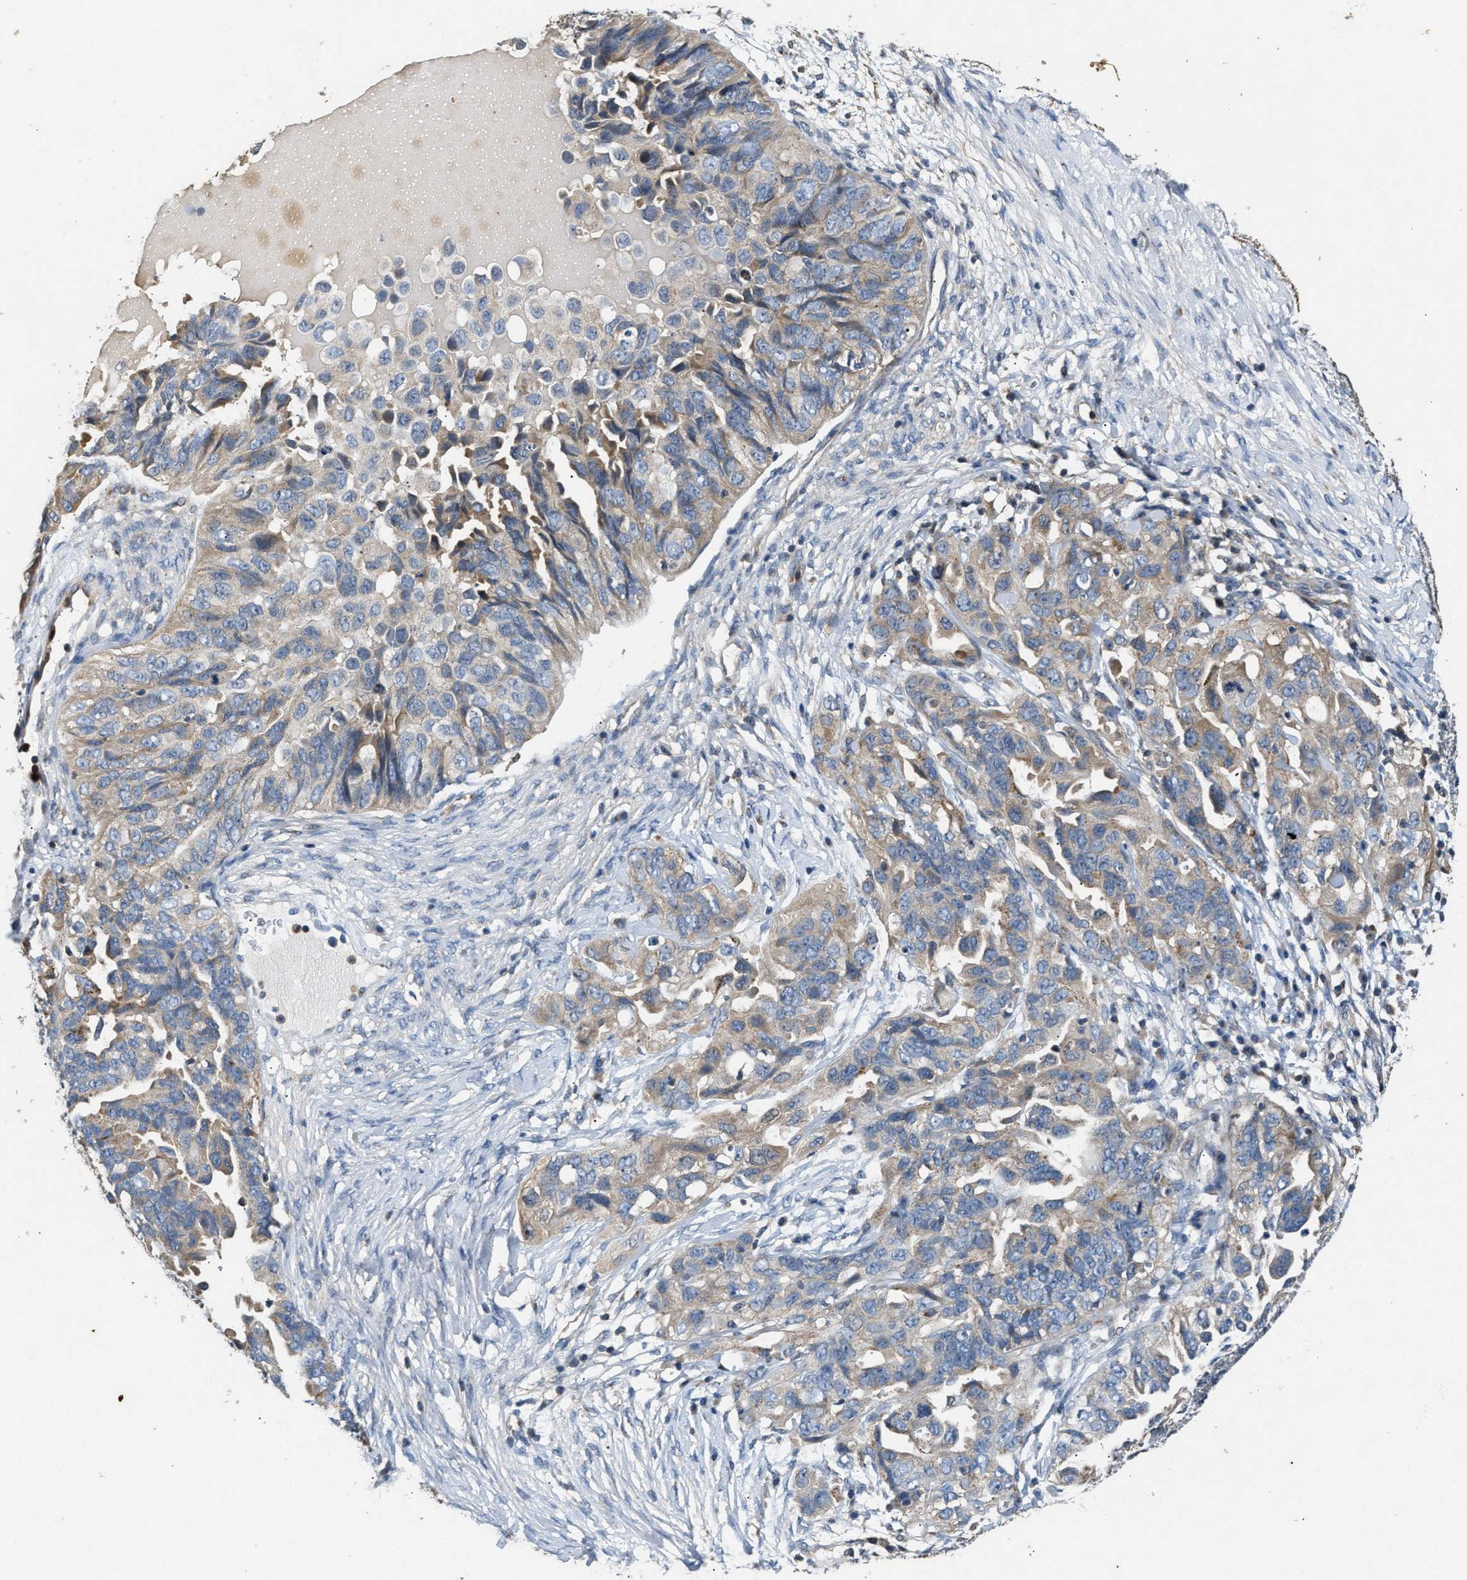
{"staining": {"intensity": "weak", "quantity": "25%-75%", "location": "cytoplasmic/membranous"}, "tissue": "ovarian cancer", "cell_type": "Tumor cells", "image_type": "cancer", "snomed": [{"axis": "morphology", "description": "Cystadenocarcinoma, serous, NOS"}, {"axis": "topography", "description": "Ovary"}], "caption": "An immunohistochemistry photomicrograph of tumor tissue is shown. Protein staining in brown shows weak cytoplasmic/membranous positivity in serous cystadenocarcinoma (ovarian) within tumor cells.", "gene": "CHUK", "patient": {"sex": "female", "age": 82}}